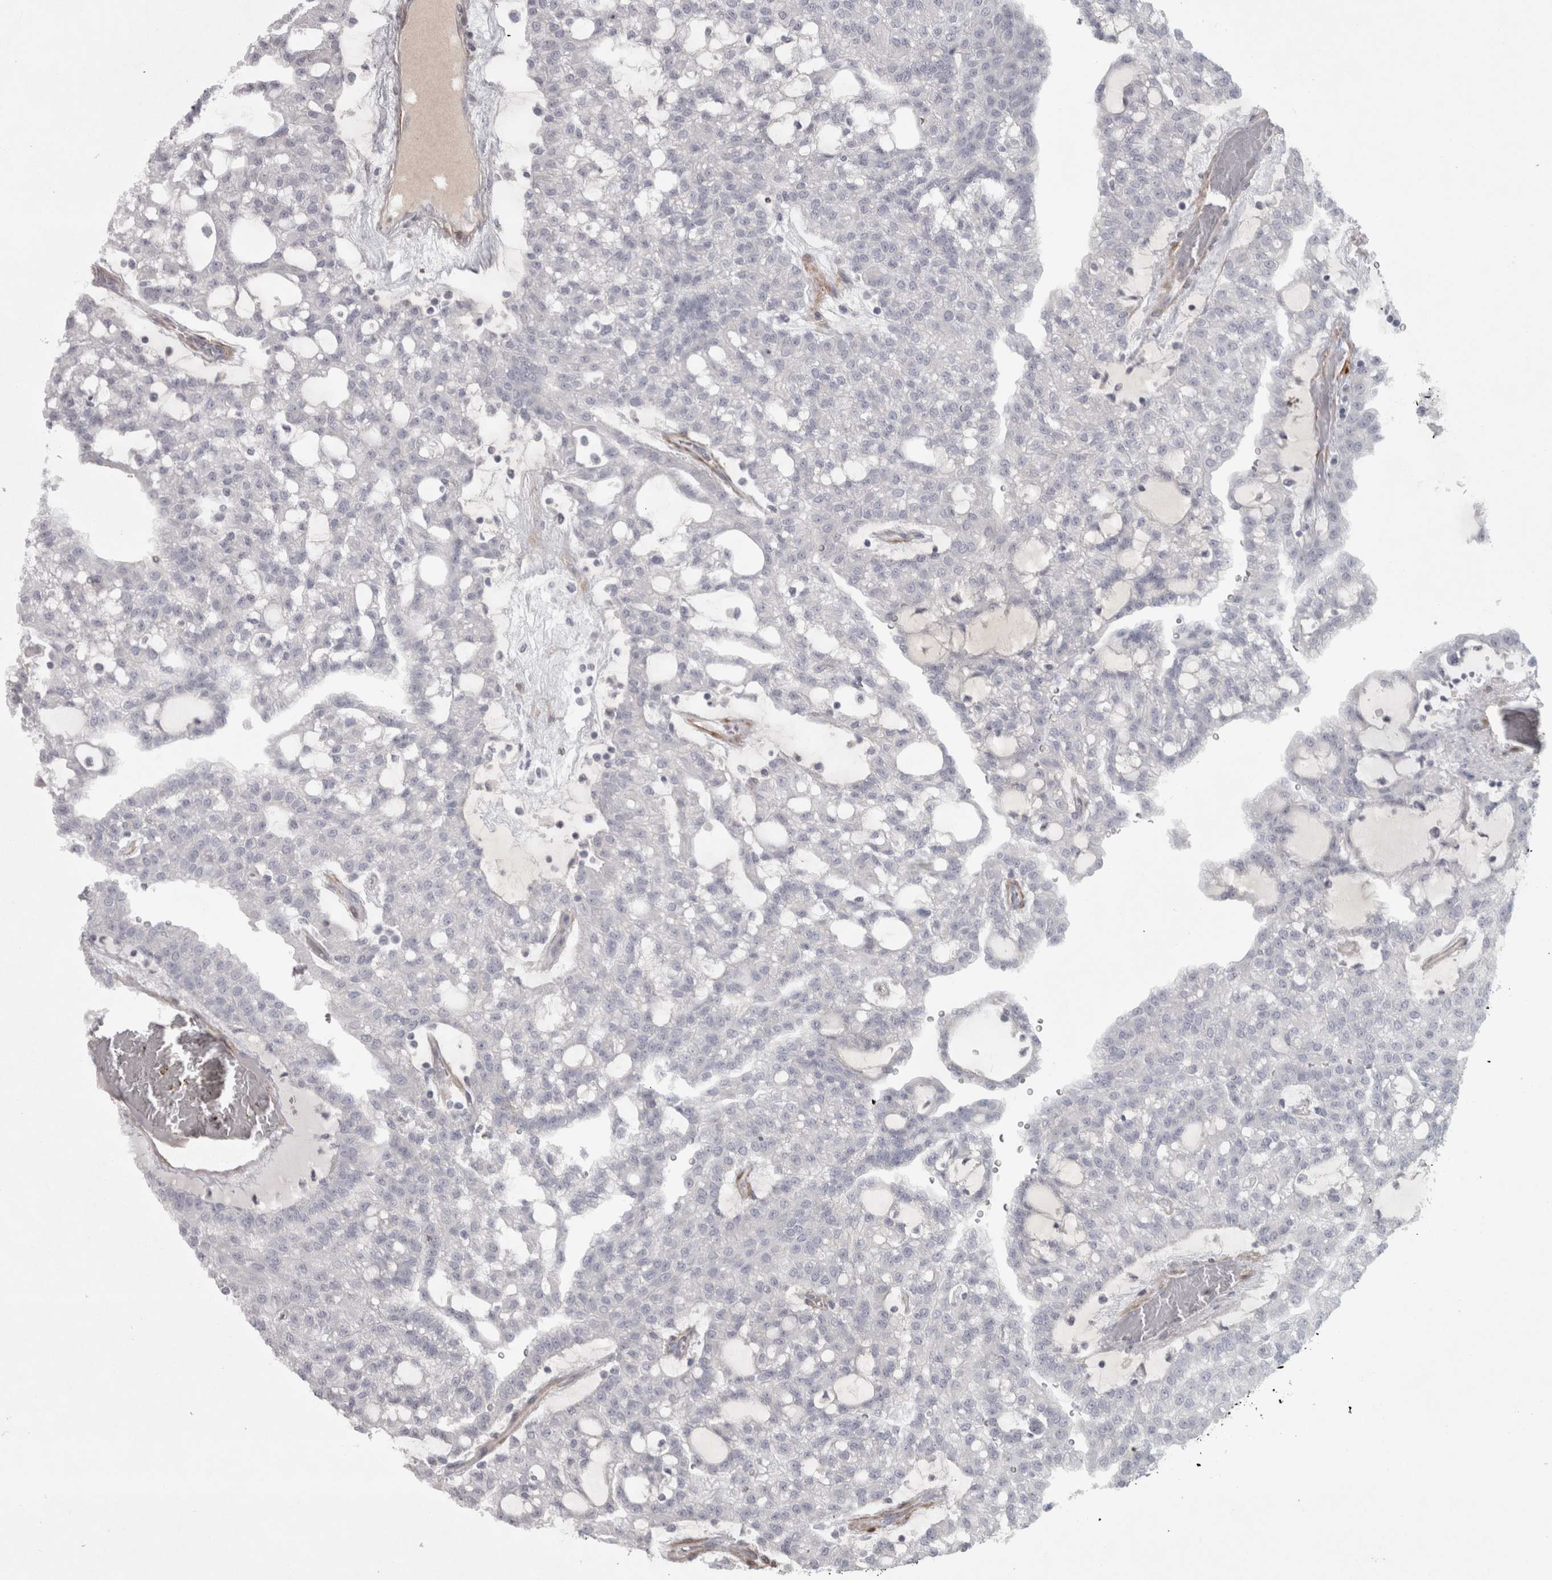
{"staining": {"intensity": "negative", "quantity": "none", "location": "none"}, "tissue": "renal cancer", "cell_type": "Tumor cells", "image_type": "cancer", "snomed": [{"axis": "morphology", "description": "Adenocarcinoma, NOS"}, {"axis": "topography", "description": "Kidney"}], "caption": "High magnification brightfield microscopy of adenocarcinoma (renal) stained with DAB (brown) and counterstained with hematoxylin (blue): tumor cells show no significant staining.", "gene": "PPP1R12B", "patient": {"sex": "male", "age": 63}}